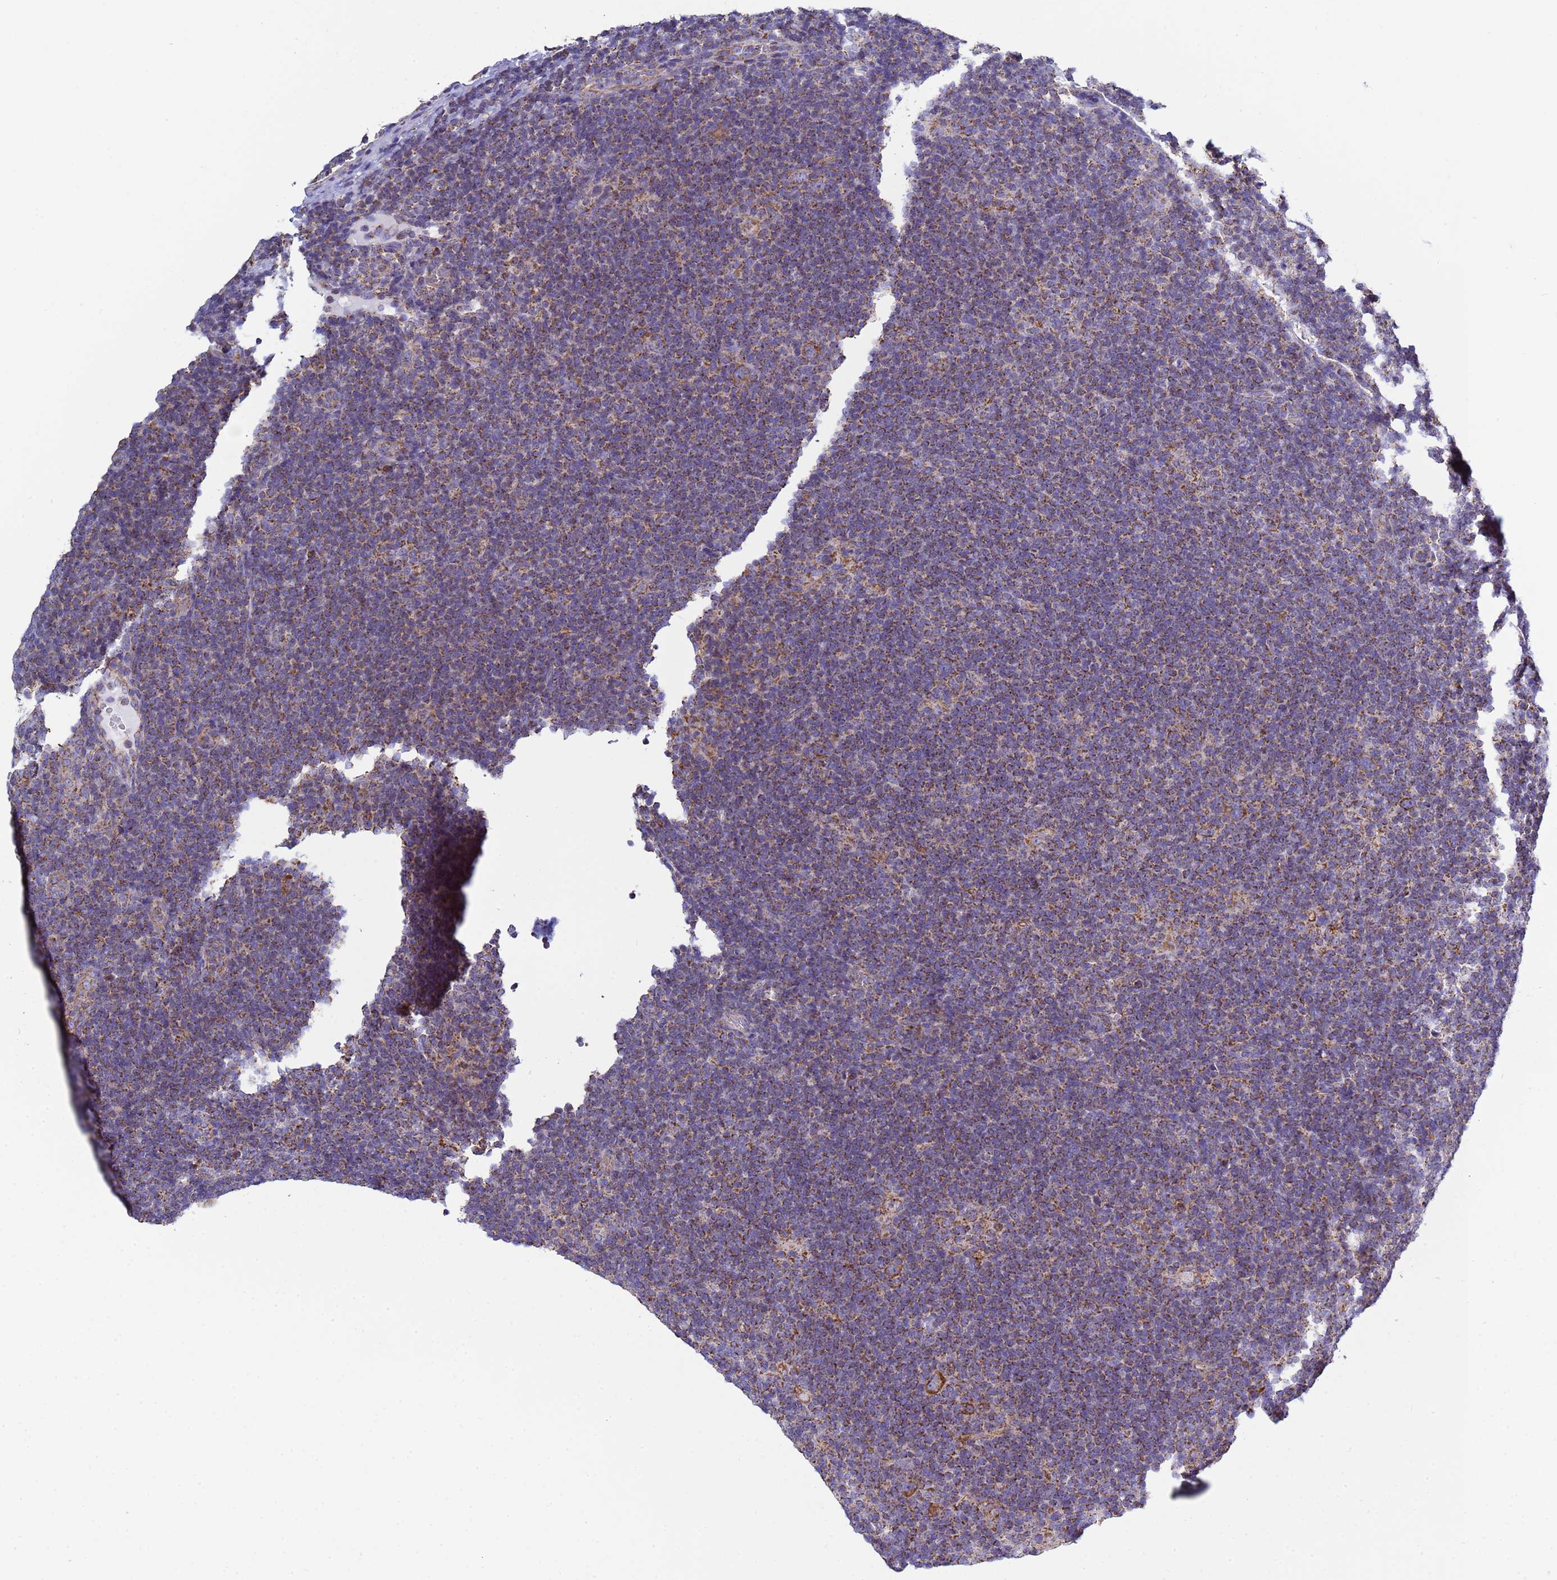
{"staining": {"intensity": "strong", "quantity": ">75%", "location": "cytoplasmic/membranous"}, "tissue": "lymphoma", "cell_type": "Tumor cells", "image_type": "cancer", "snomed": [{"axis": "morphology", "description": "Hodgkin's disease, NOS"}, {"axis": "topography", "description": "Lymph node"}], "caption": "An image of Hodgkin's disease stained for a protein shows strong cytoplasmic/membranous brown staining in tumor cells.", "gene": "COQ4", "patient": {"sex": "female", "age": 57}}